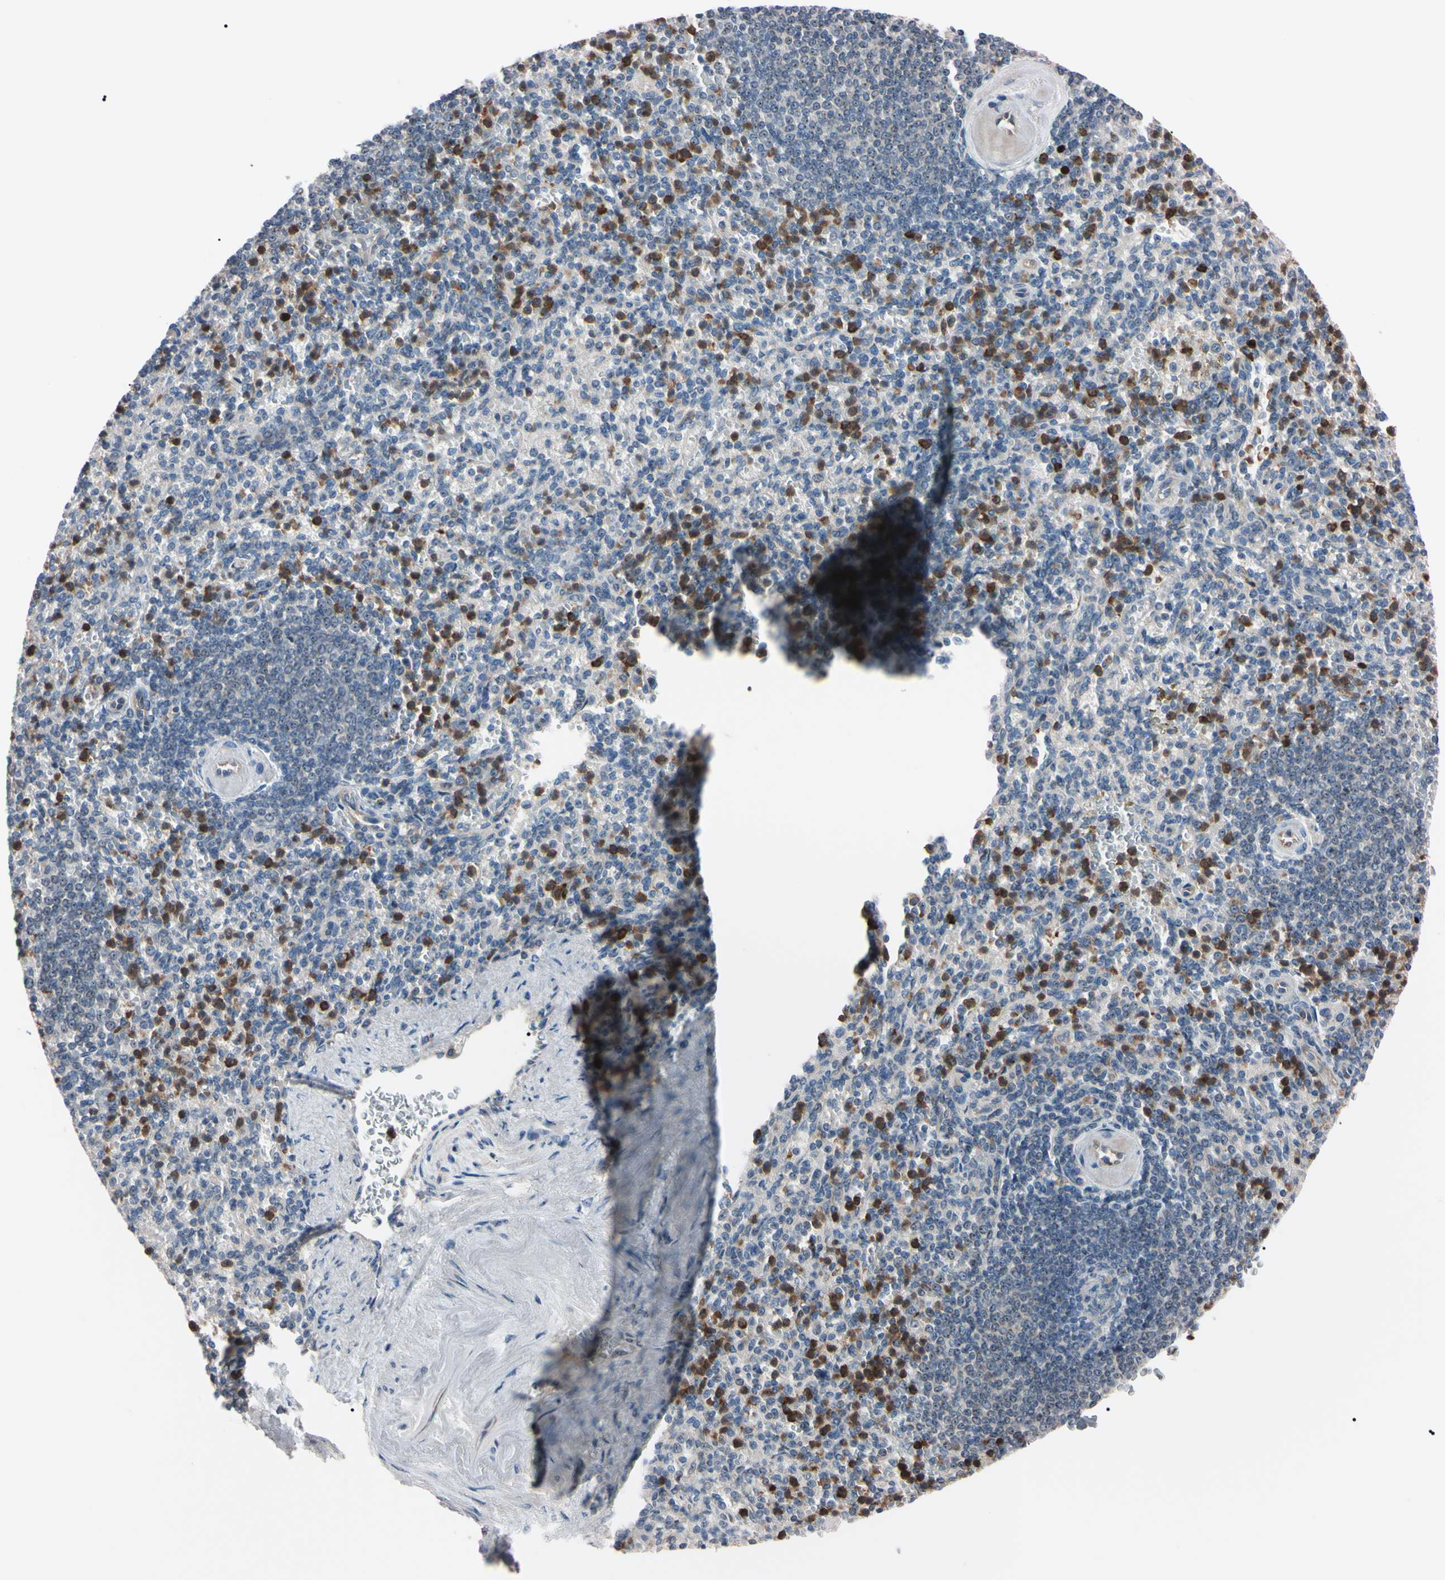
{"staining": {"intensity": "strong", "quantity": "25%-75%", "location": "cytoplasmic/membranous,nuclear"}, "tissue": "spleen", "cell_type": "Cells in red pulp", "image_type": "normal", "snomed": [{"axis": "morphology", "description": "Normal tissue, NOS"}, {"axis": "topography", "description": "Spleen"}], "caption": "The photomicrograph reveals immunohistochemical staining of normal spleen. There is strong cytoplasmic/membranous,nuclear staining is present in about 25%-75% of cells in red pulp. Immunohistochemistry stains the protein of interest in brown and the nuclei are stained blue.", "gene": "TRAF5", "patient": {"sex": "female", "age": 74}}